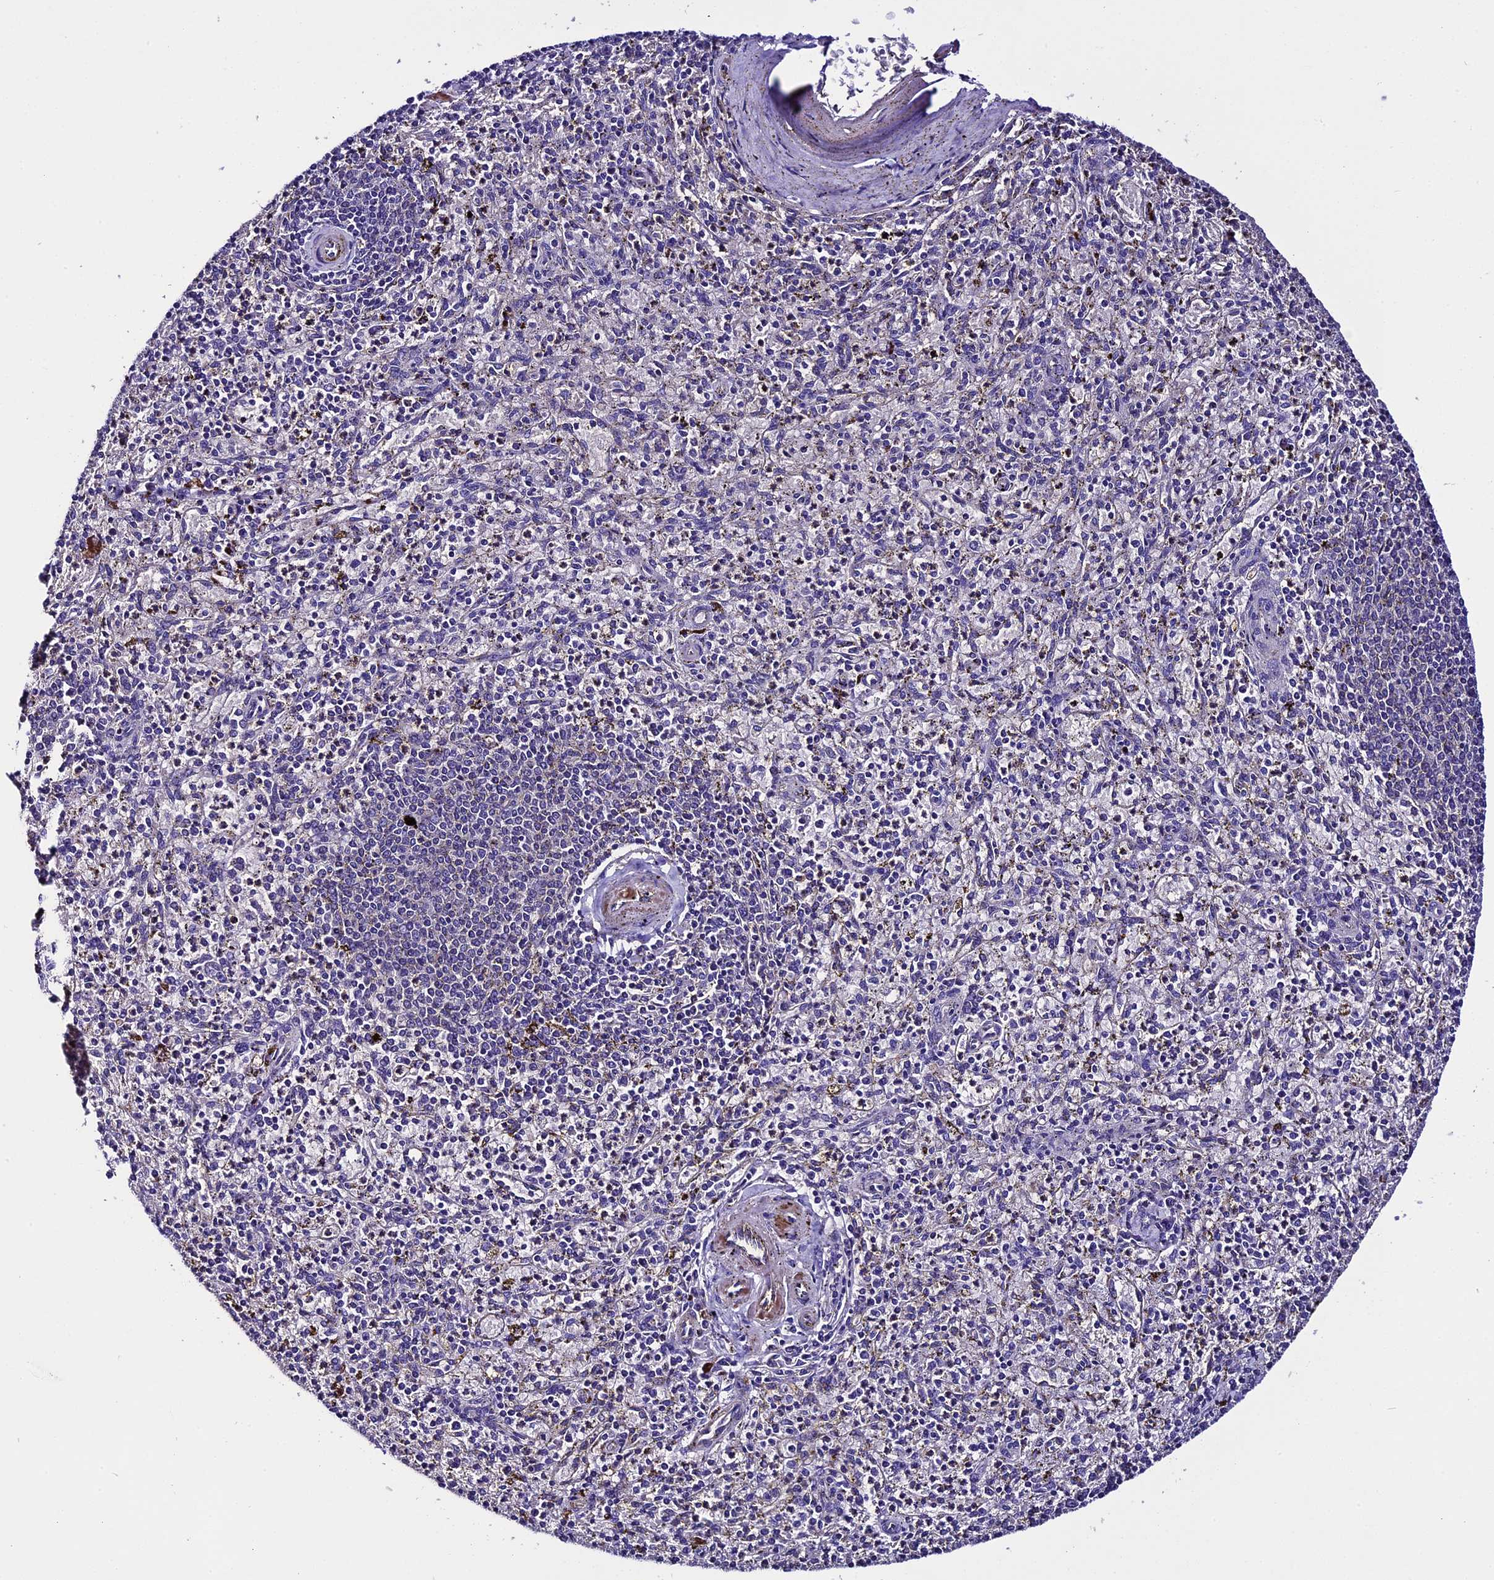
{"staining": {"intensity": "negative", "quantity": "none", "location": "none"}, "tissue": "spleen", "cell_type": "Cells in red pulp", "image_type": "normal", "snomed": [{"axis": "morphology", "description": "Normal tissue, NOS"}, {"axis": "topography", "description": "Spleen"}], "caption": "Cells in red pulp show no significant protein expression in unremarkable spleen.", "gene": "TCP11L2", "patient": {"sex": "male", "age": 72}}